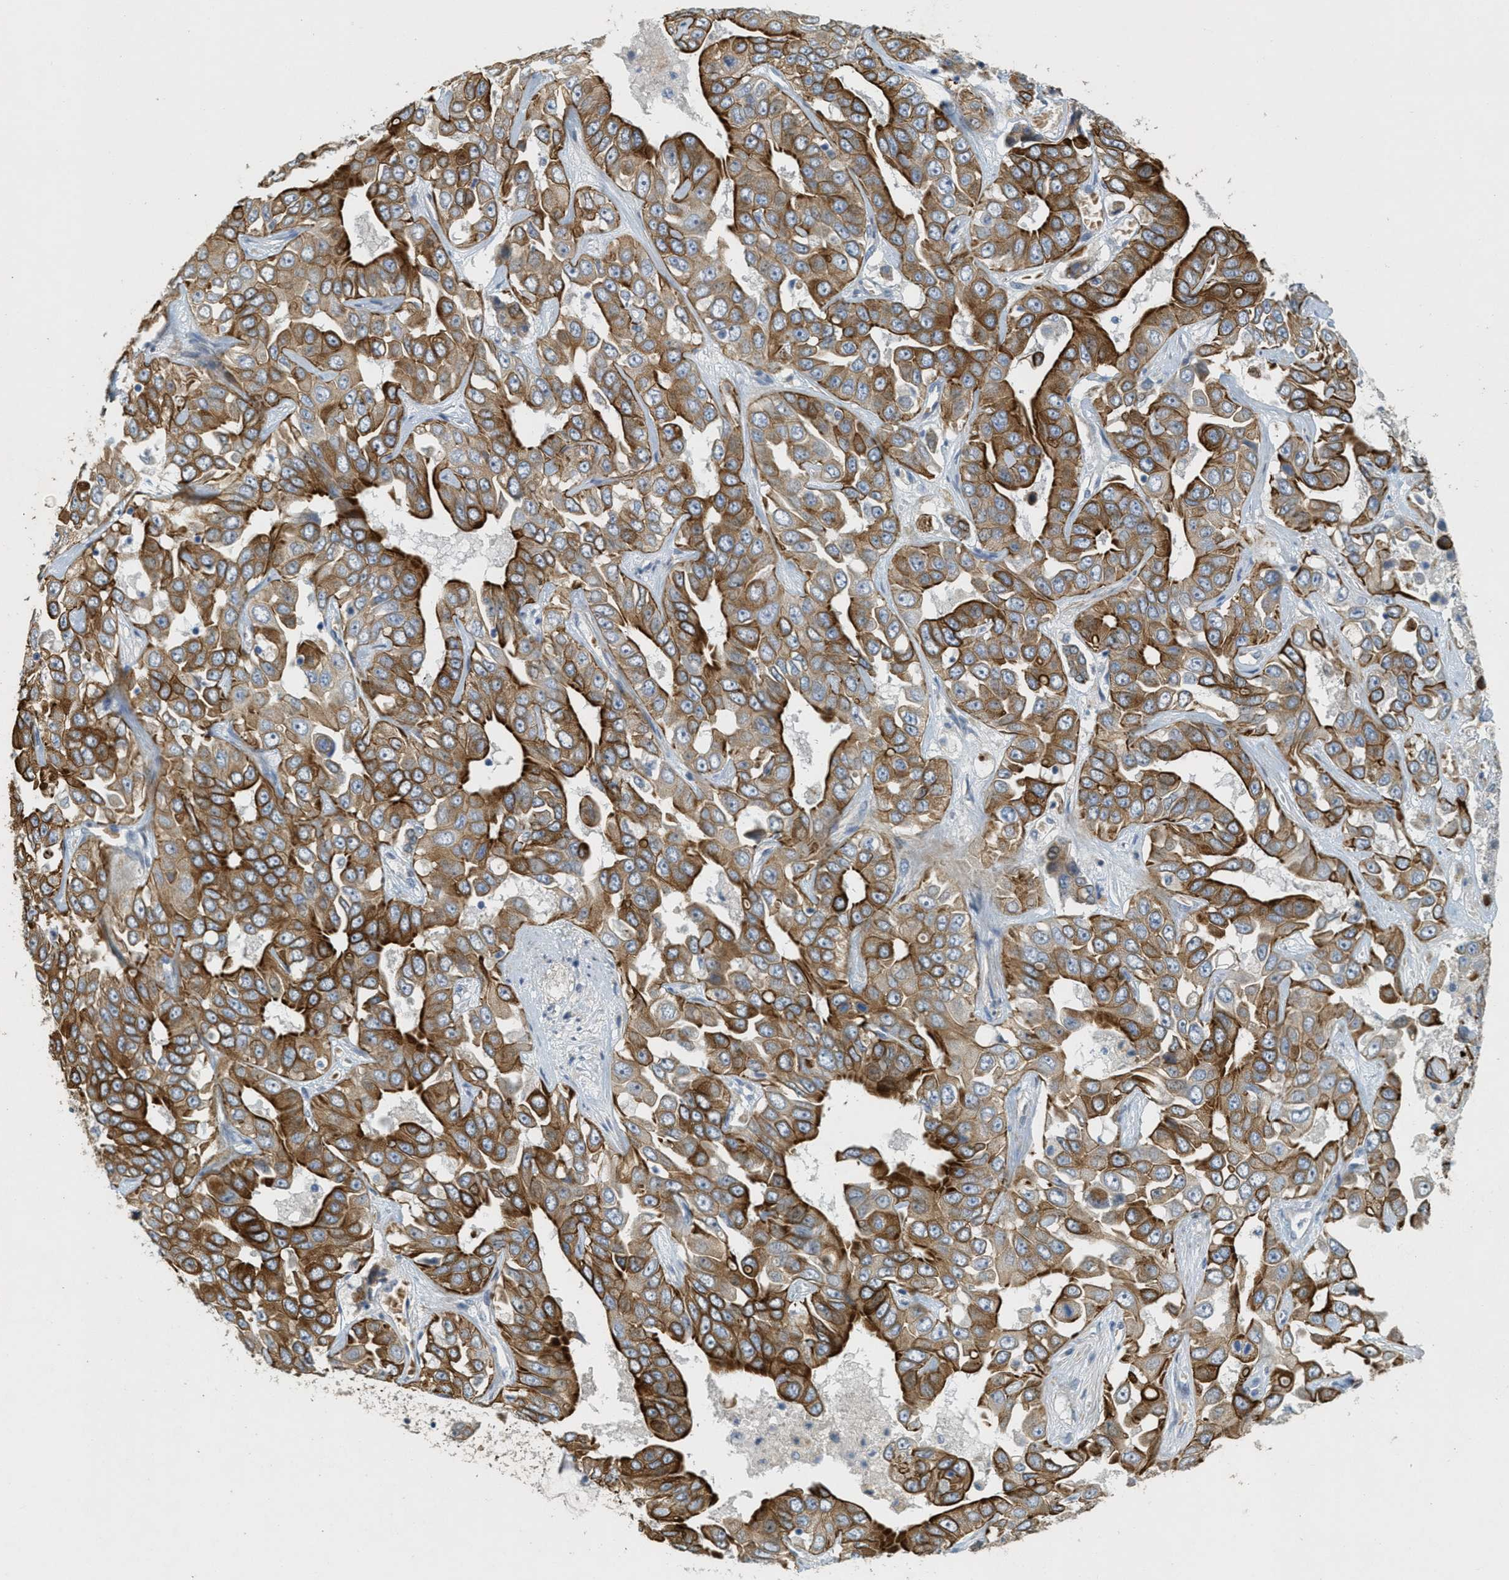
{"staining": {"intensity": "strong", "quantity": ">75%", "location": "cytoplasmic/membranous"}, "tissue": "liver cancer", "cell_type": "Tumor cells", "image_type": "cancer", "snomed": [{"axis": "morphology", "description": "Cholangiocarcinoma"}, {"axis": "topography", "description": "Liver"}], "caption": "Liver cancer (cholangiocarcinoma) stained for a protein reveals strong cytoplasmic/membranous positivity in tumor cells.", "gene": "MRS2", "patient": {"sex": "female", "age": 52}}